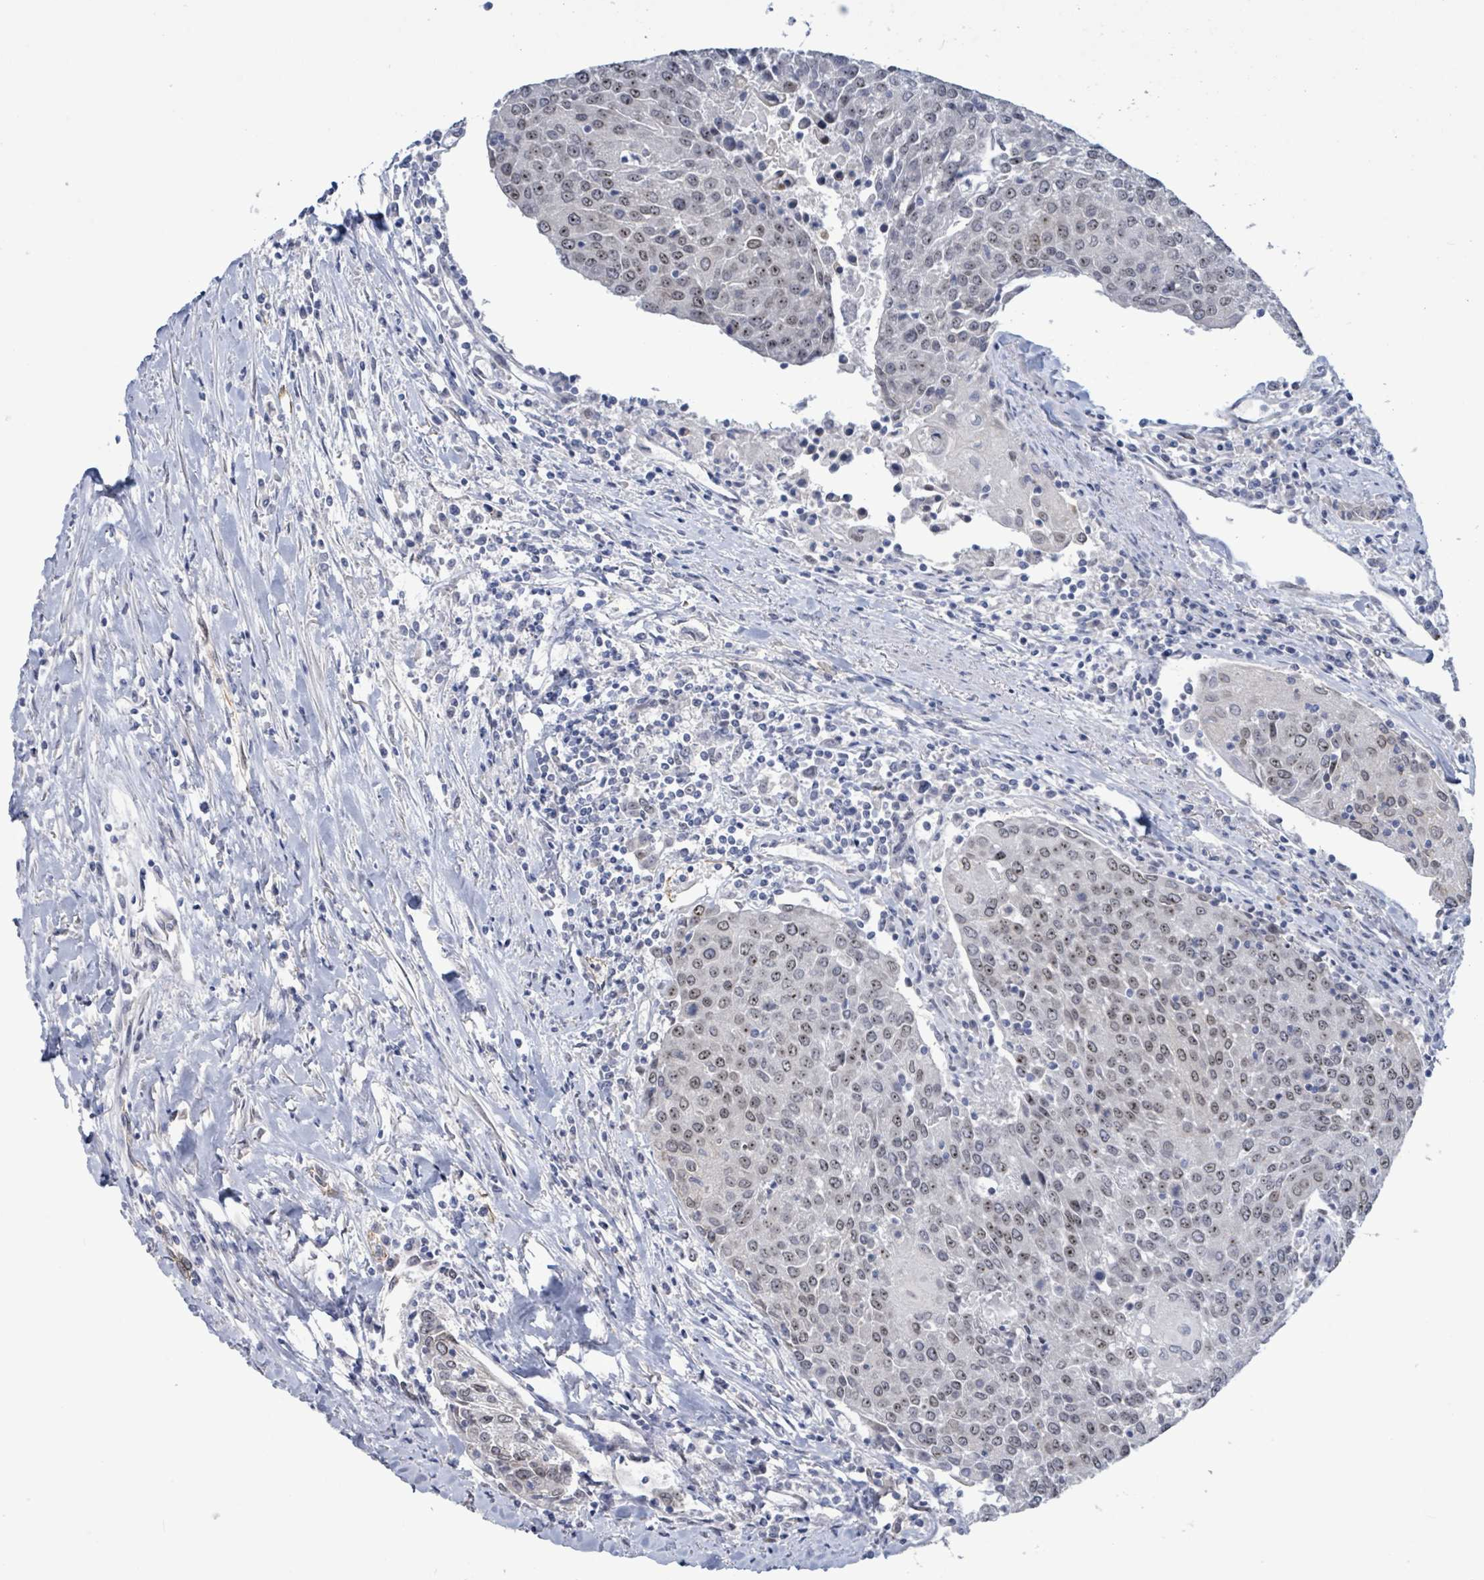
{"staining": {"intensity": "weak", "quantity": ">75%", "location": "nuclear"}, "tissue": "urothelial cancer", "cell_type": "Tumor cells", "image_type": "cancer", "snomed": [{"axis": "morphology", "description": "Urothelial carcinoma, High grade"}, {"axis": "topography", "description": "Urinary bladder"}], "caption": "This is a histology image of immunohistochemistry (IHC) staining of urothelial carcinoma (high-grade), which shows weak expression in the nuclear of tumor cells.", "gene": "RRN3", "patient": {"sex": "female", "age": 85}}